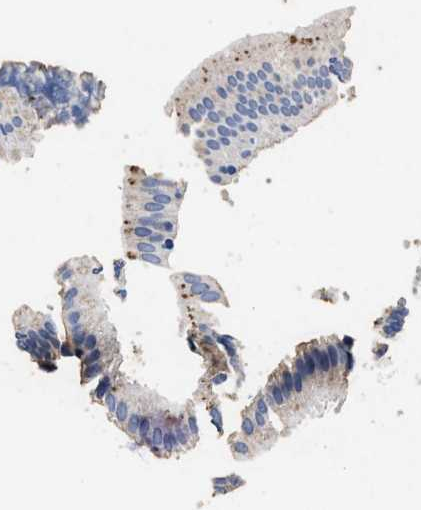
{"staining": {"intensity": "weak", "quantity": "<25%", "location": "cytoplasmic/membranous"}, "tissue": "gallbladder", "cell_type": "Glandular cells", "image_type": "normal", "snomed": [{"axis": "morphology", "description": "Normal tissue, NOS"}, {"axis": "topography", "description": "Gallbladder"}], "caption": "The image exhibits no staining of glandular cells in benign gallbladder. (Stains: DAB immunohistochemistry (IHC) with hematoxylin counter stain, Microscopy: brightfield microscopy at high magnification).", "gene": "LTB4R2", "patient": {"sex": "female", "age": 24}}